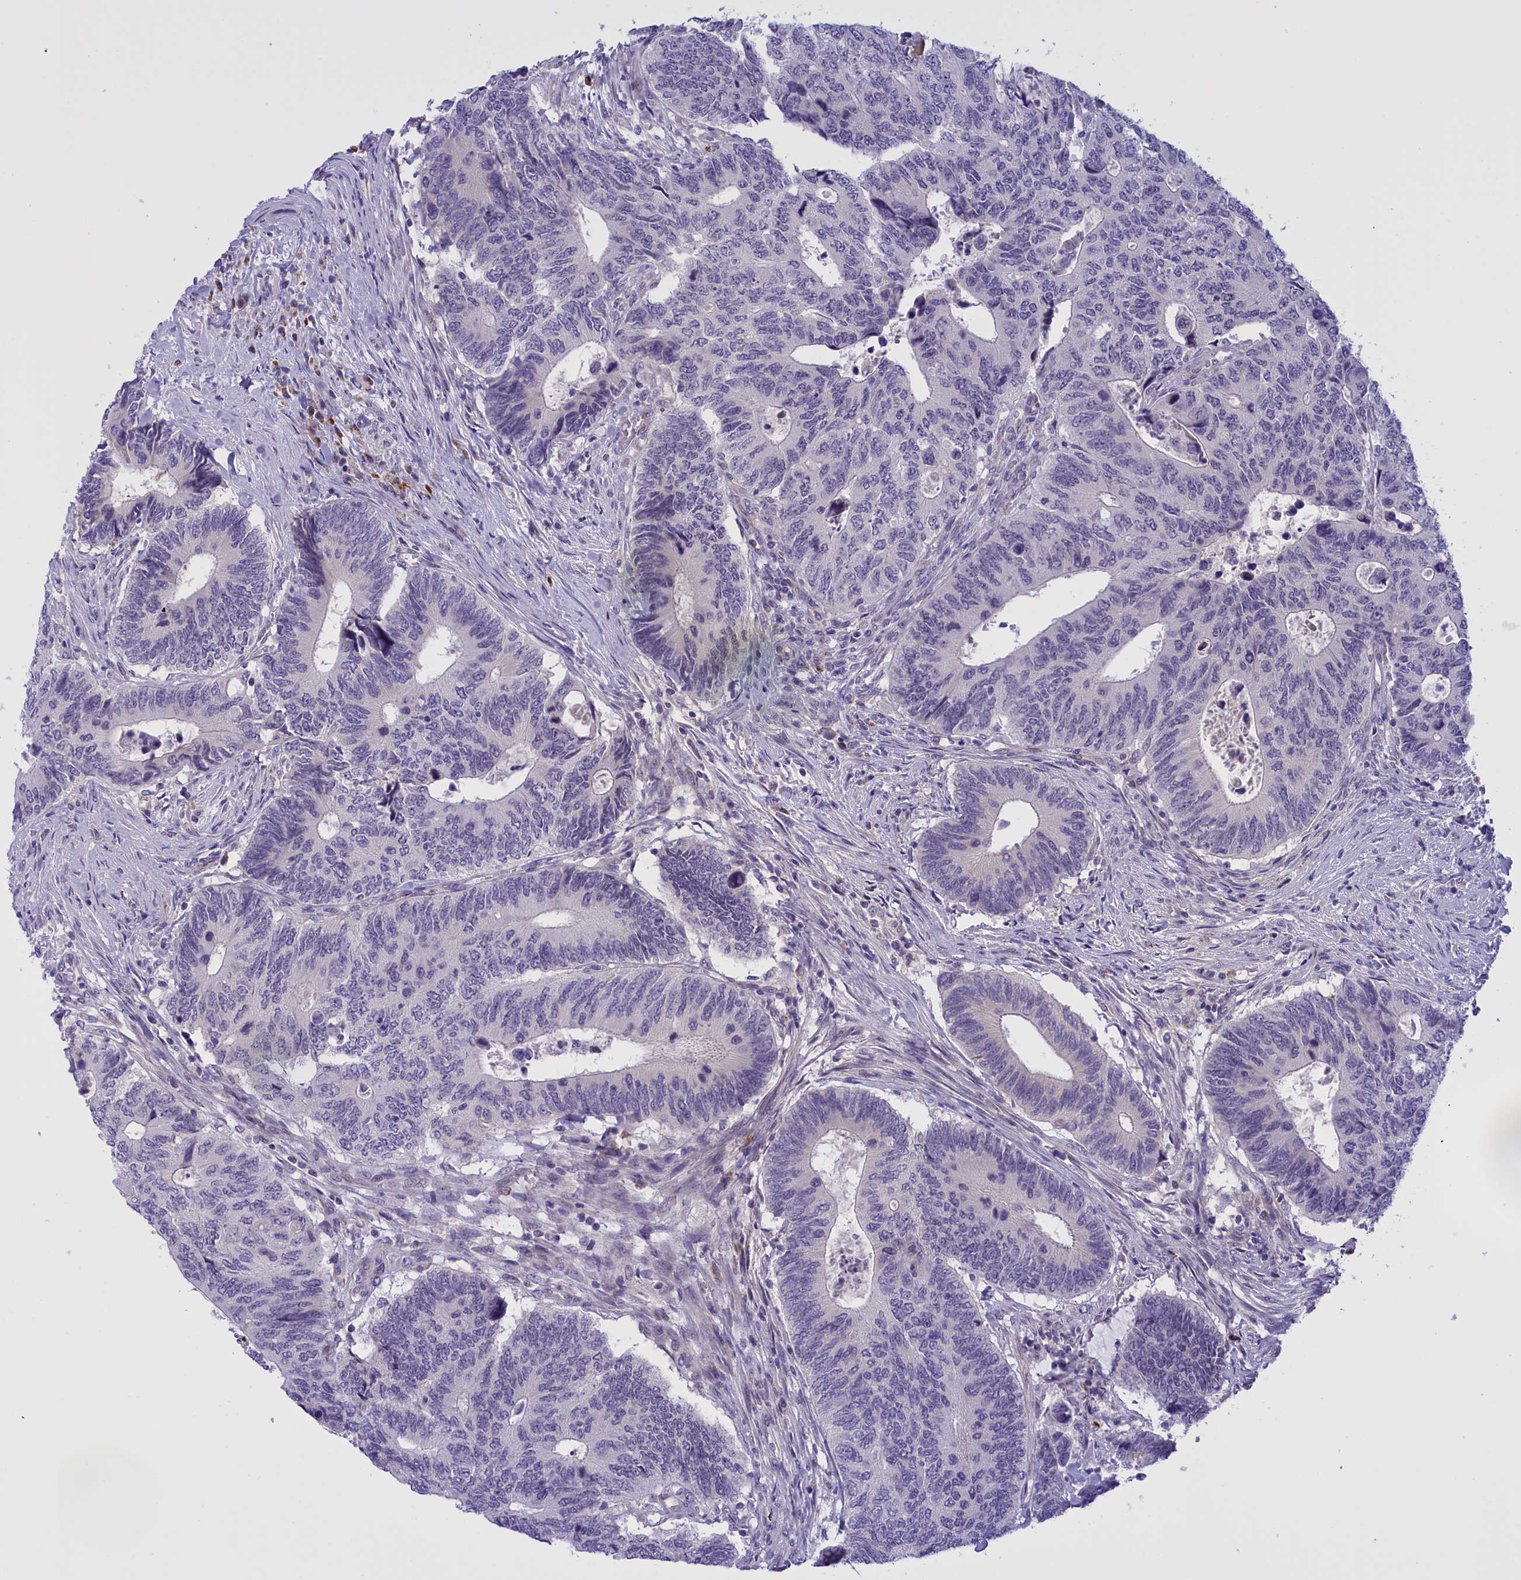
{"staining": {"intensity": "negative", "quantity": "none", "location": "none"}, "tissue": "colorectal cancer", "cell_type": "Tumor cells", "image_type": "cancer", "snomed": [{"axis": "morphology", "description": "Adenocarcinoma, NOS"}, {"axis": "topography", "description": "Colon"}], "caption": "An immunohistochemistry histopathology image of colorectal cancer (adenocarcinoma) is shown. There is no staining in tumor cells of colorectal cancer (adenocarcinoma).", "gene": "FAM149B1", "patient": {"sex": "male", "age": 87}}